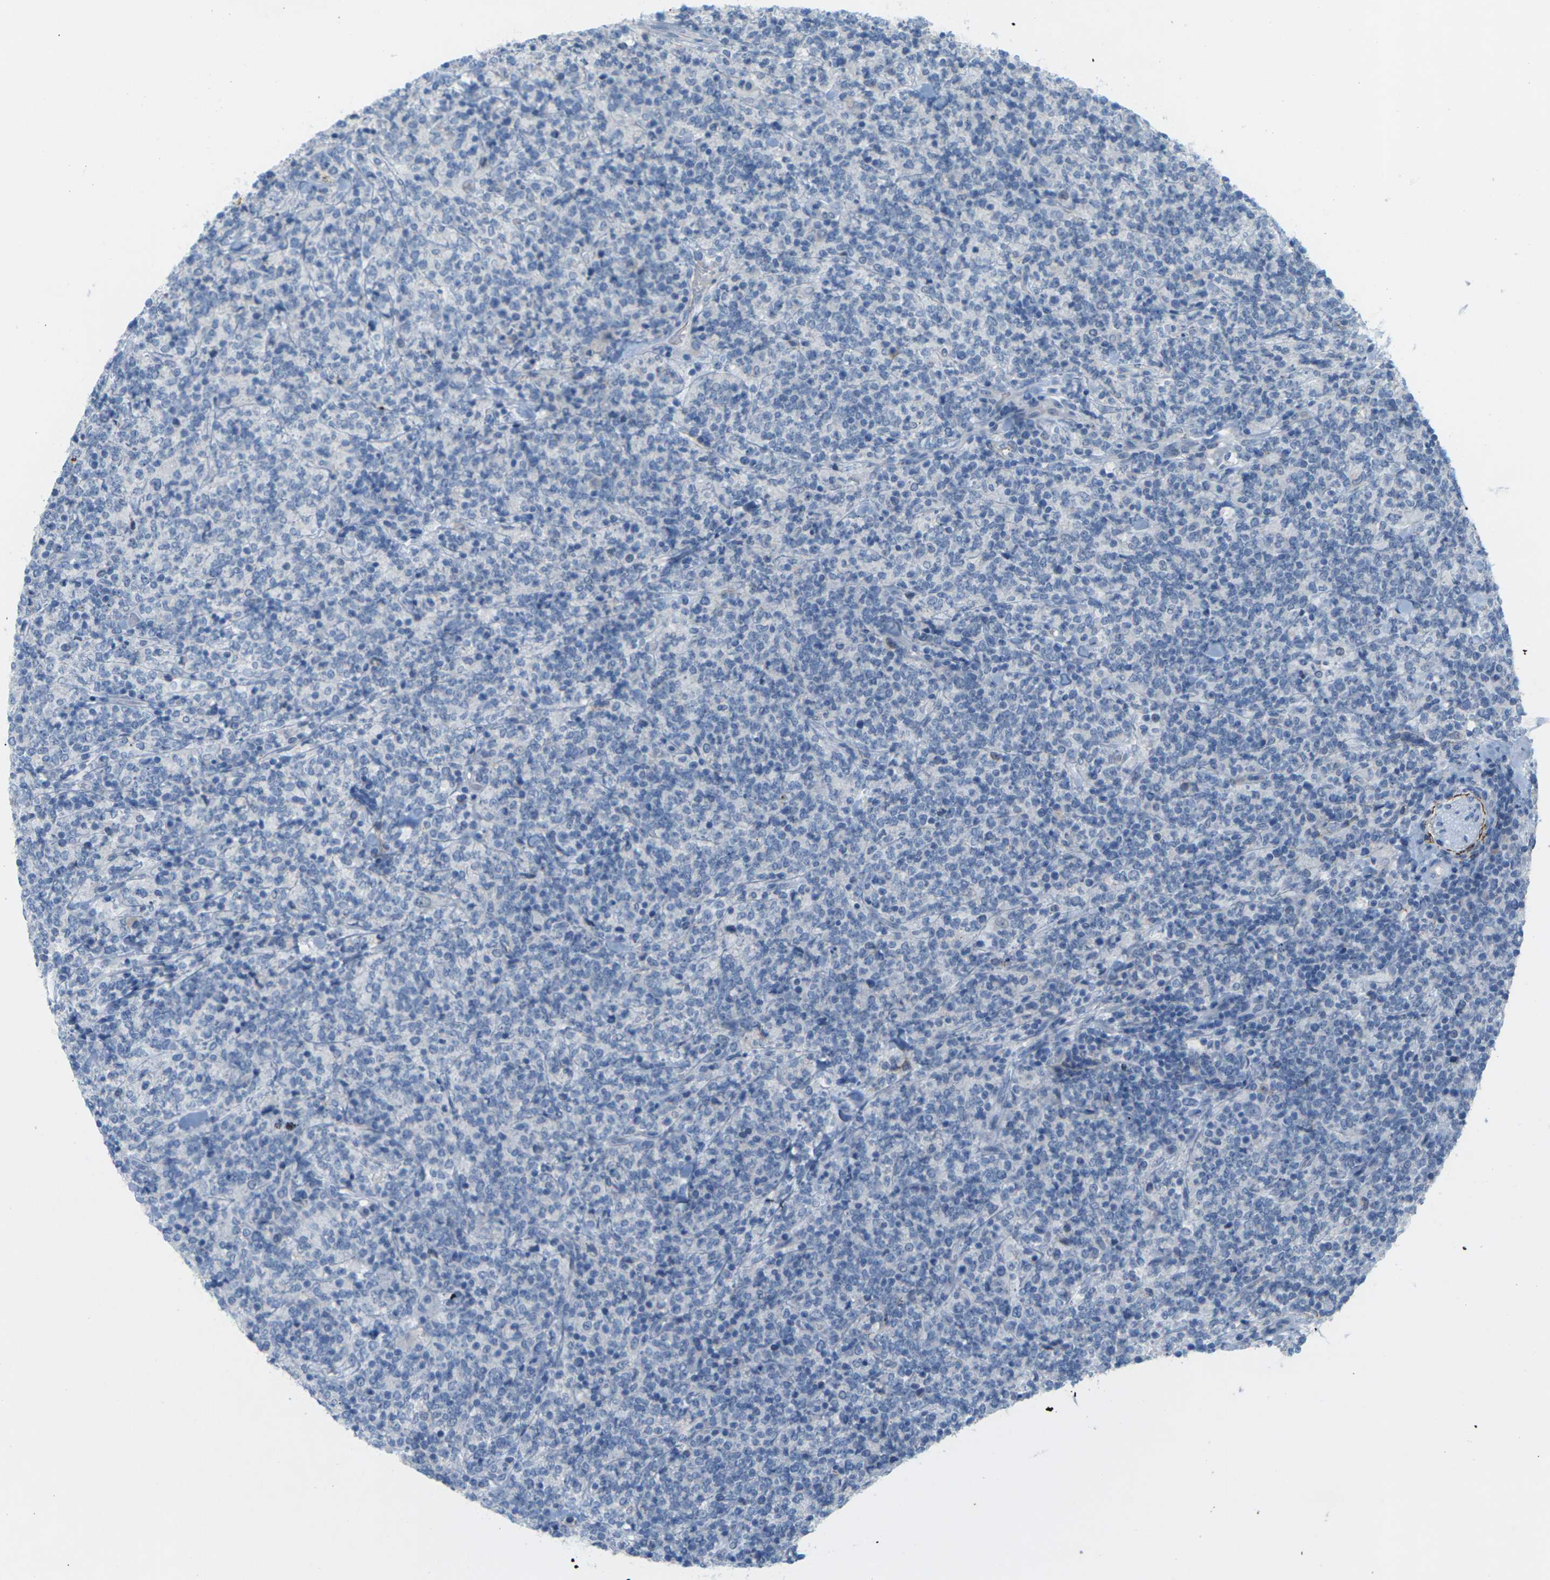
{"staining": {"intensity": "negative", "quantity": "none", "location": "none"}, "tissue": "lymphoma", "cell_type": "Tumor cells", "image_type": "cancer", "snomed": [{"axis": "morphology", "description": "Malignant lymphoma, non-Hodgkin's type, High grade"}, {"axis": "topography", "description": "Soft tissue"}], "caption": "IHC of malignant lymphoma, non-Hodgkin's type (high-grade) exhibits no staining in tumor cells. (Immunohistochemistry (ihc), brightfield microscopy, high magnification).", "gene": "CLDN3", "patient": {"sex": "male", "age": 18}}